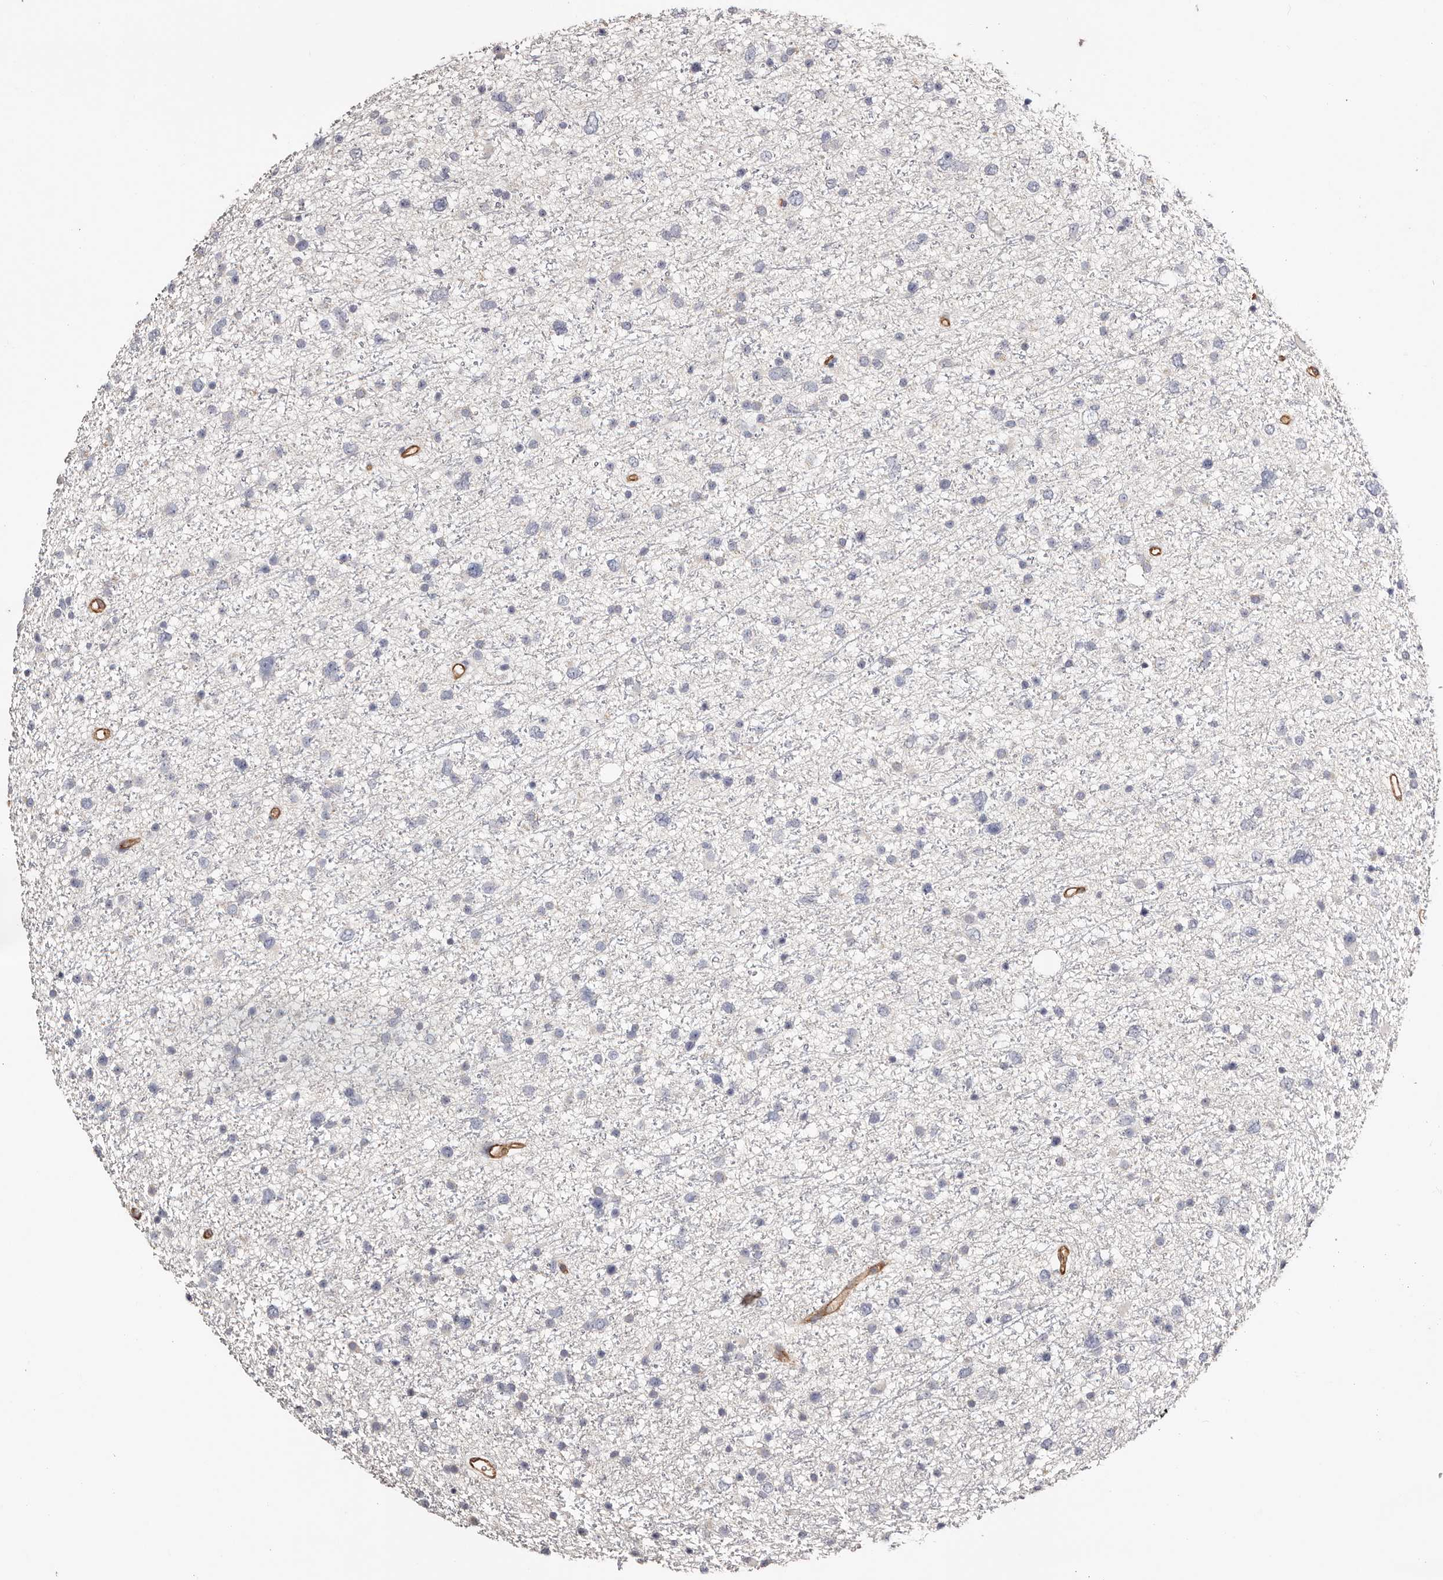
{"staining": {"intensity": "negative", "quantity": "none", "location": "none"}, "tissue": "glioma", "cell_type": "Tumor cells", "image_type": "cancer", "snomed": [{"axis": "morphology", "description": "Glioma, malignant, Low grade"}, {"axis": "topography", "description": "Cerebral cortex"}], "caption": "This is a histopathology image of immunohistochemistry staining of glioma, which shows no expression in tumor cells.", "gene": "TGM2", "patient": {"sex": "female", "age": 39}}